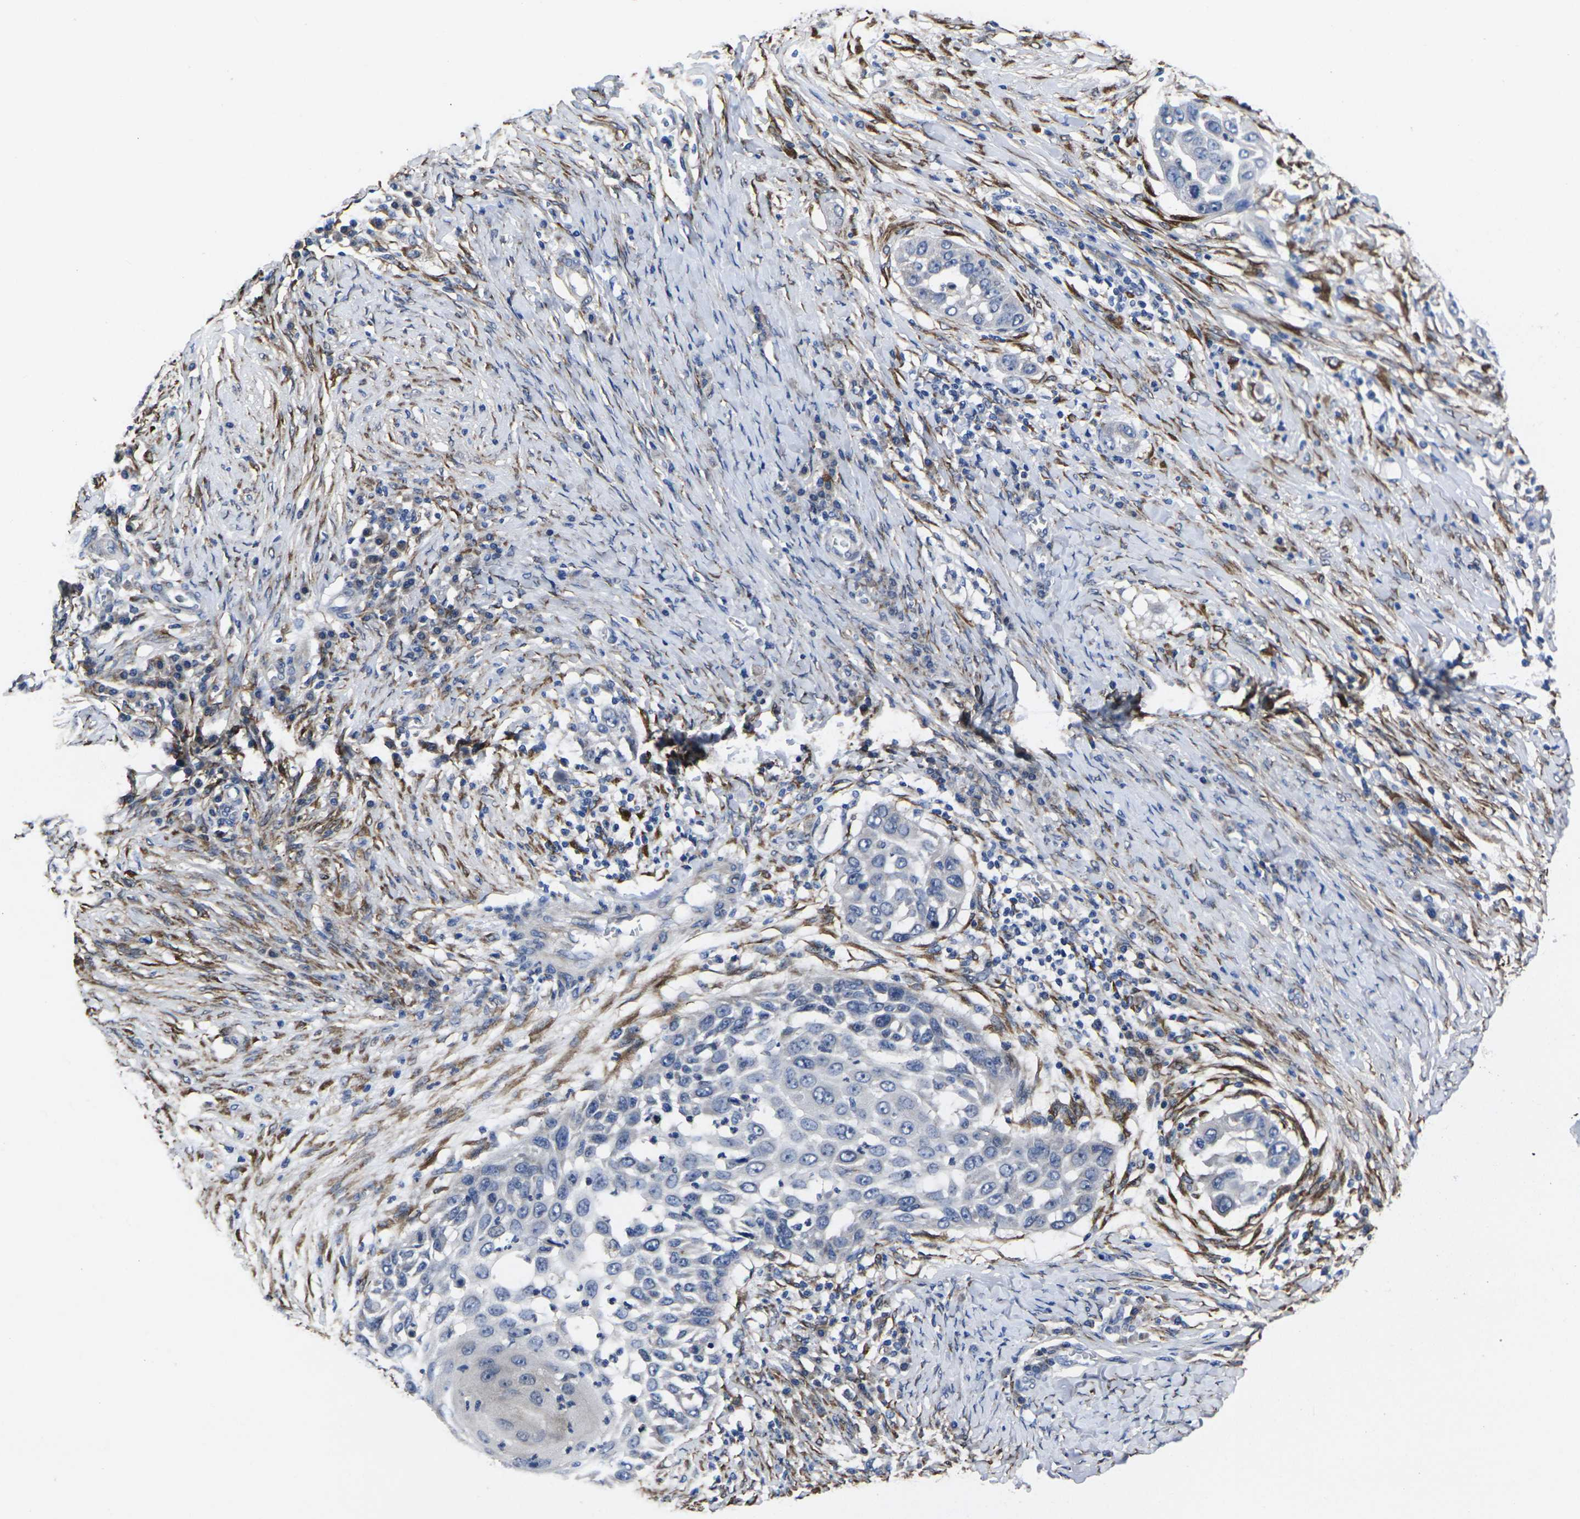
{"staining": {"intensity": "negative", "quantity": "none", "location": "none"}, "tissue": "skin cancer", "cell_type": "Tumor cells", "image_type": "cancer", "snomed": [{"axis": "morphology", "description": "Squamous cell carcinoma, NOS"}, {"axis": "topography", "description": "Skin"}], "caption": "Squamous cell carcinoma (skin) was stained to show a protein in brown. There is no significant expression in tumor cells. The staining is performed using DAB (3,3'-diaminobenzidine) brown chromogen with nuclei counter-stained in using hematoxylin.", "gene": "CYP2C8", "patient": {"sex": "female", "age": 44}}